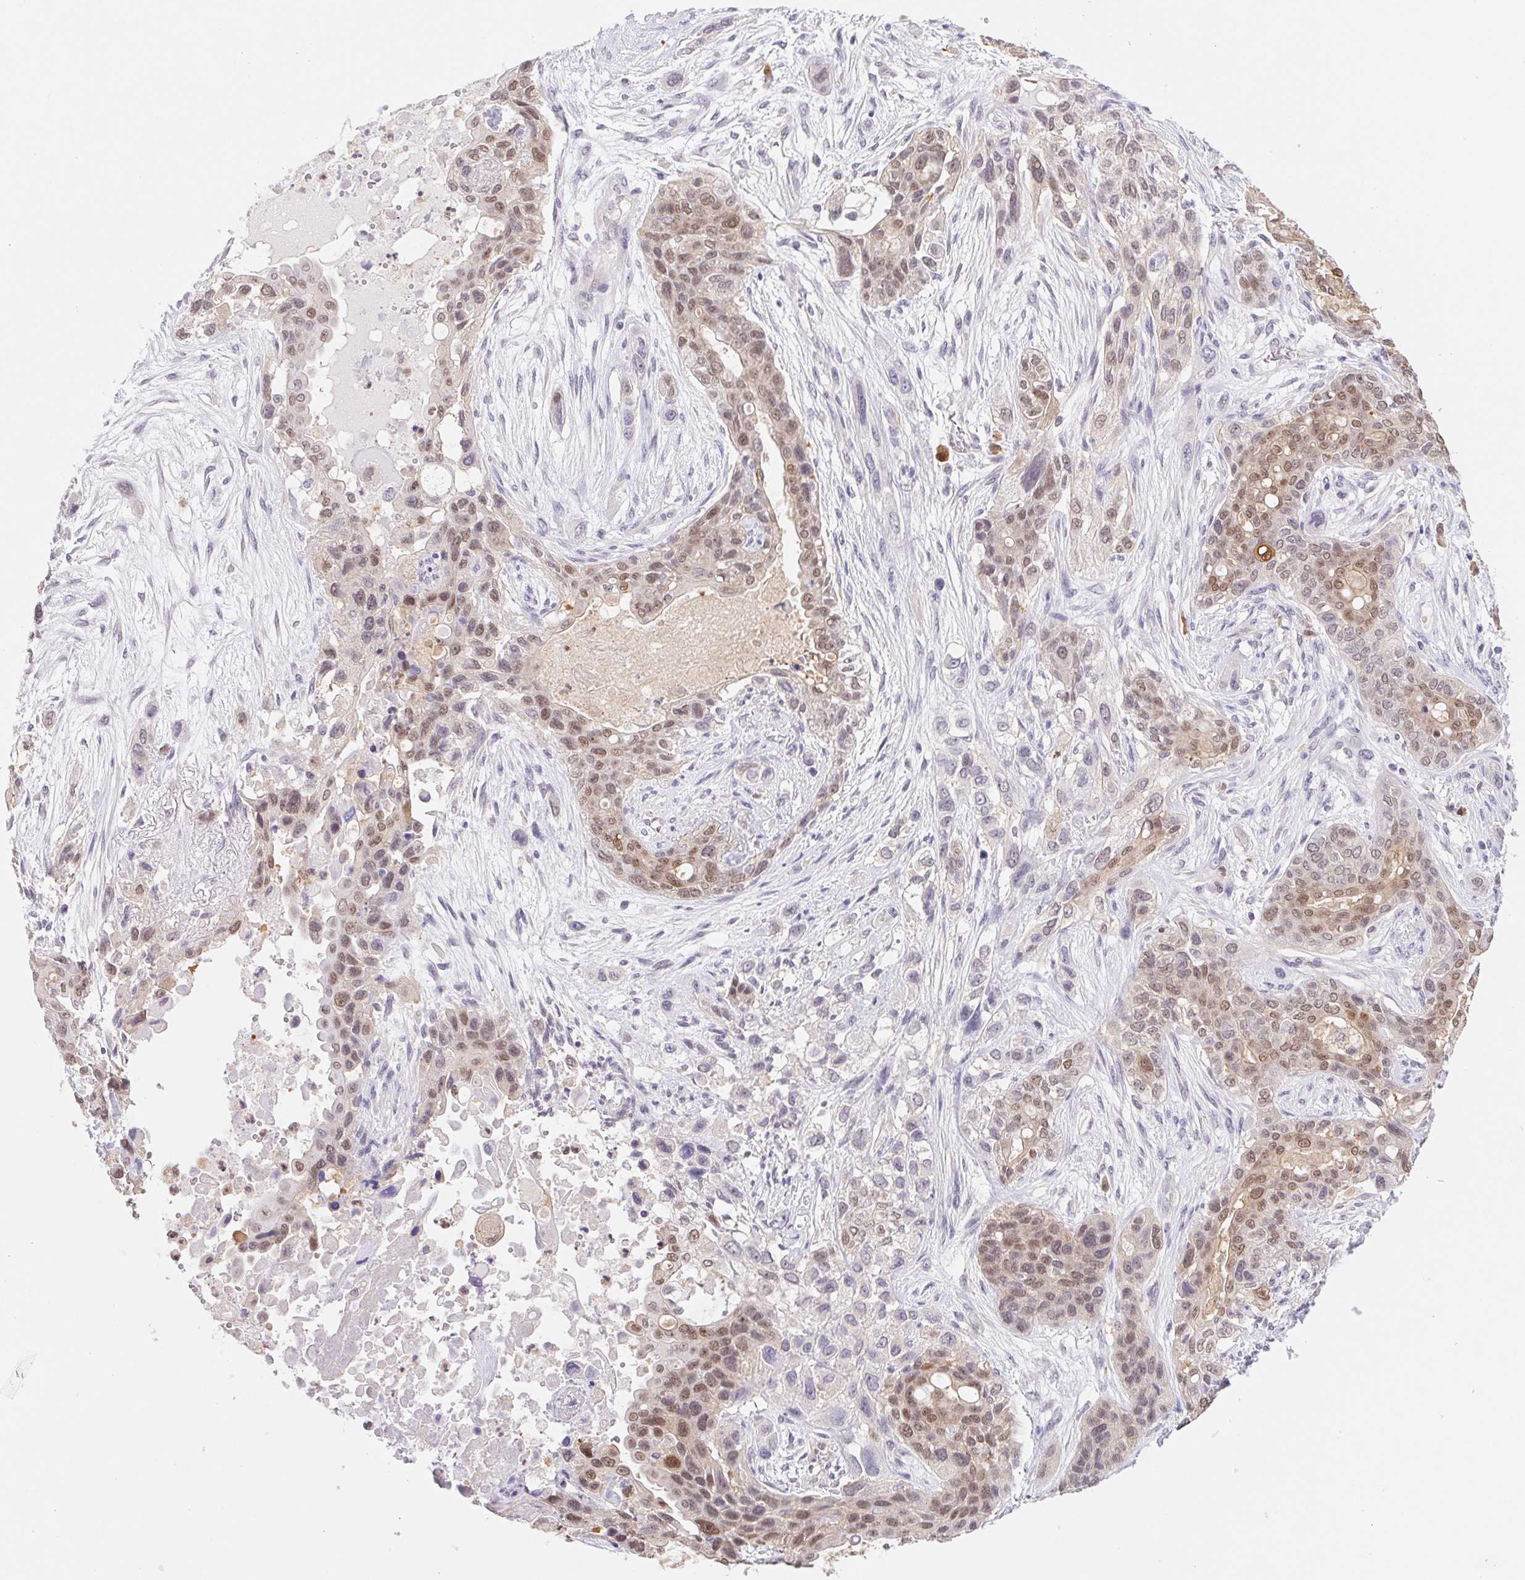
{"staining": {"intensity": "moderate", "quantity": "25%-75%", "location": "nuclear"}, "tissue": "lung cancer", "cell_type": "Tumor cells", "image_type": "cancer", "snomed": [{"axis": "morphology", "description": "Squamous cell carcinoma, NOS"}, {"axis": "topography", "description": "Lung"}], "caption": "Protein expression analysis of human lung squamous cell carcinoma reveals moderate nuclear staining in about 25%-75% of tumor cells.", "gene": "L3MBTL4", "patient": {"sex": "female", "age": 70}}